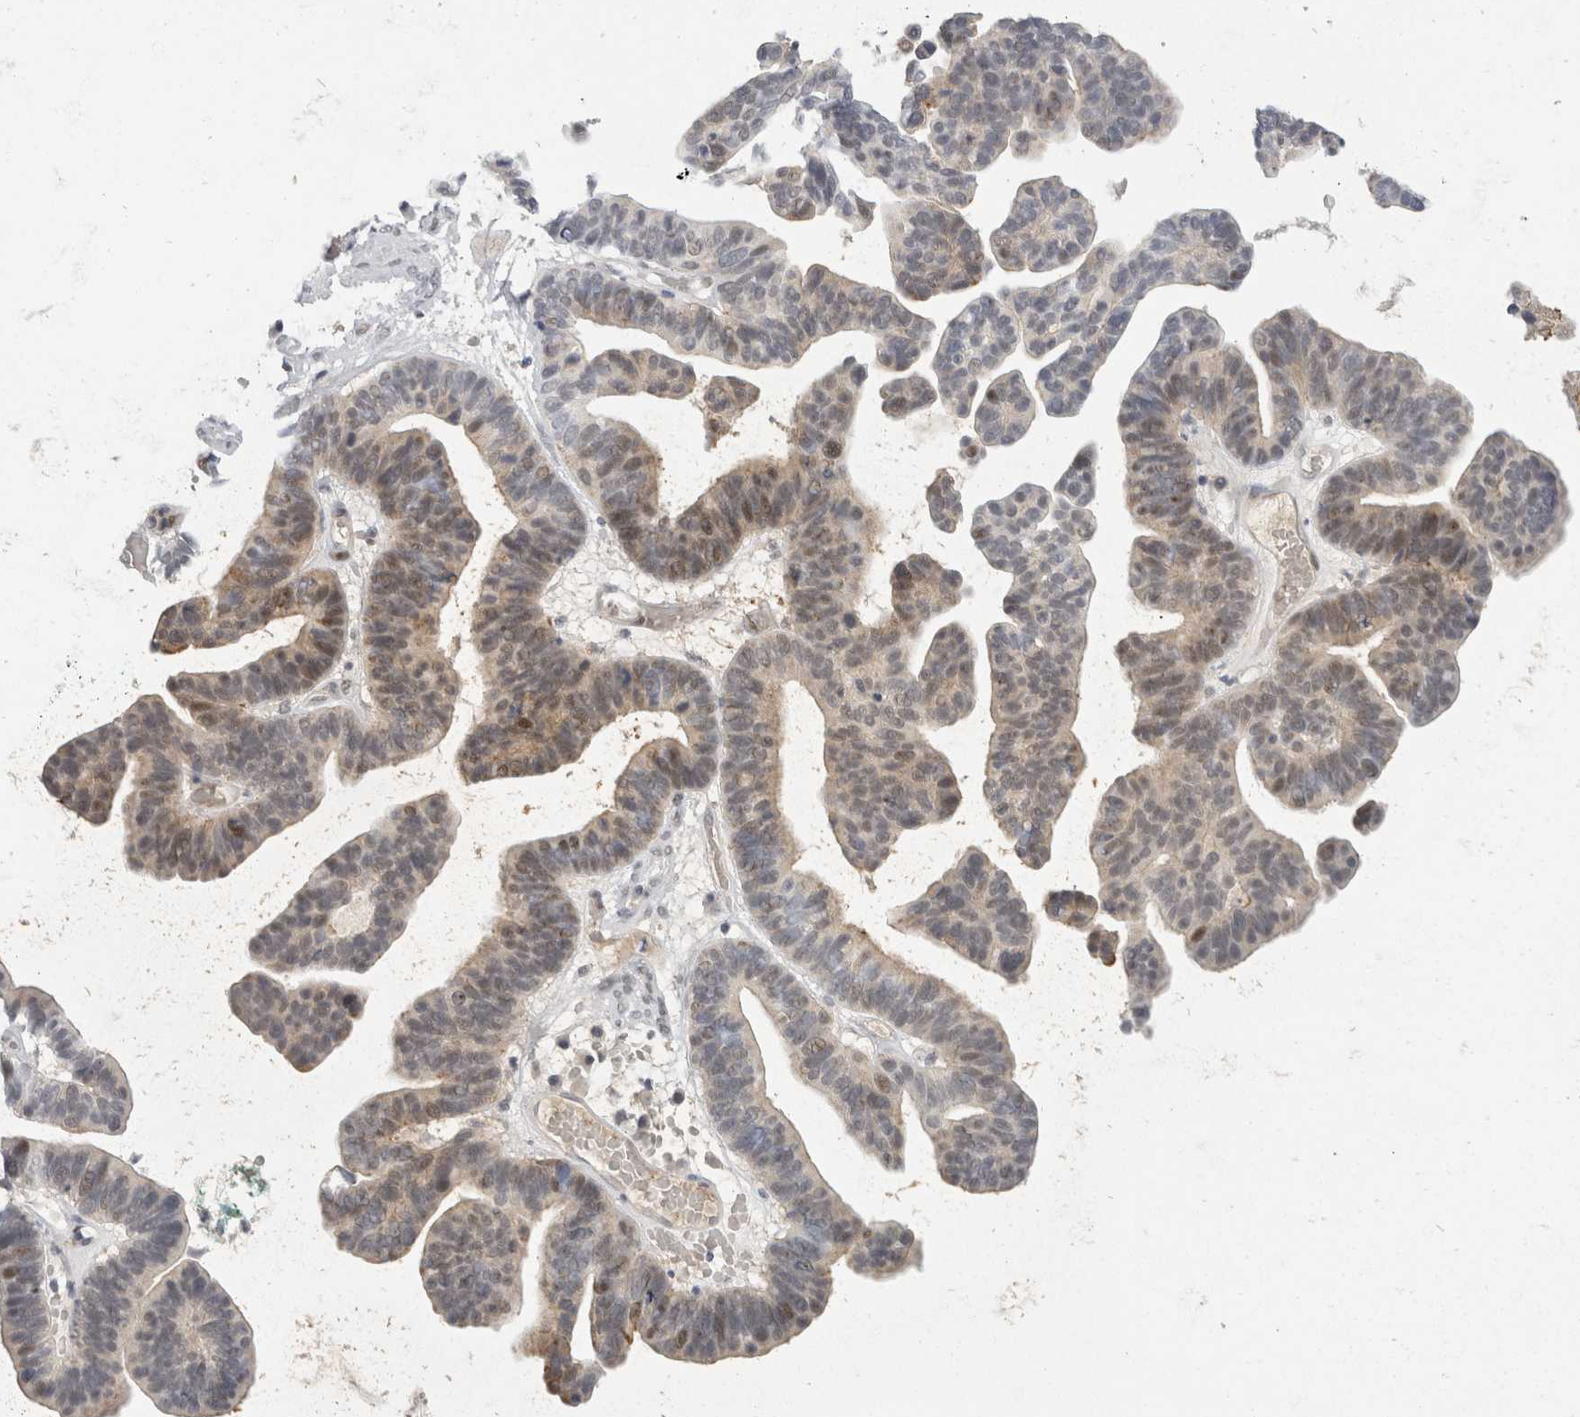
{"staining": {"intensity": "weak", "quantity": ">75%", "location": "cytoplasmic/membranous"}, "tissue": "ovarian cancer", "cell_type": "Tumor cells", "image_type": "cancer", "snomed": [{"axis": "morphology", "description": "Cystadenocarcinoma, serous, NOS"}, {"axis": "topography", "description": "Ovary"}], "caption": "Serous cystadenocarcinoma (ovarian) stained for a protein (brown) demonstrates weak cytoplasmic/membranous positive positivity in about >75% of tumor cells.", "gene": "TOM1L2", "patient": {"sex": "female", "age": 56}}